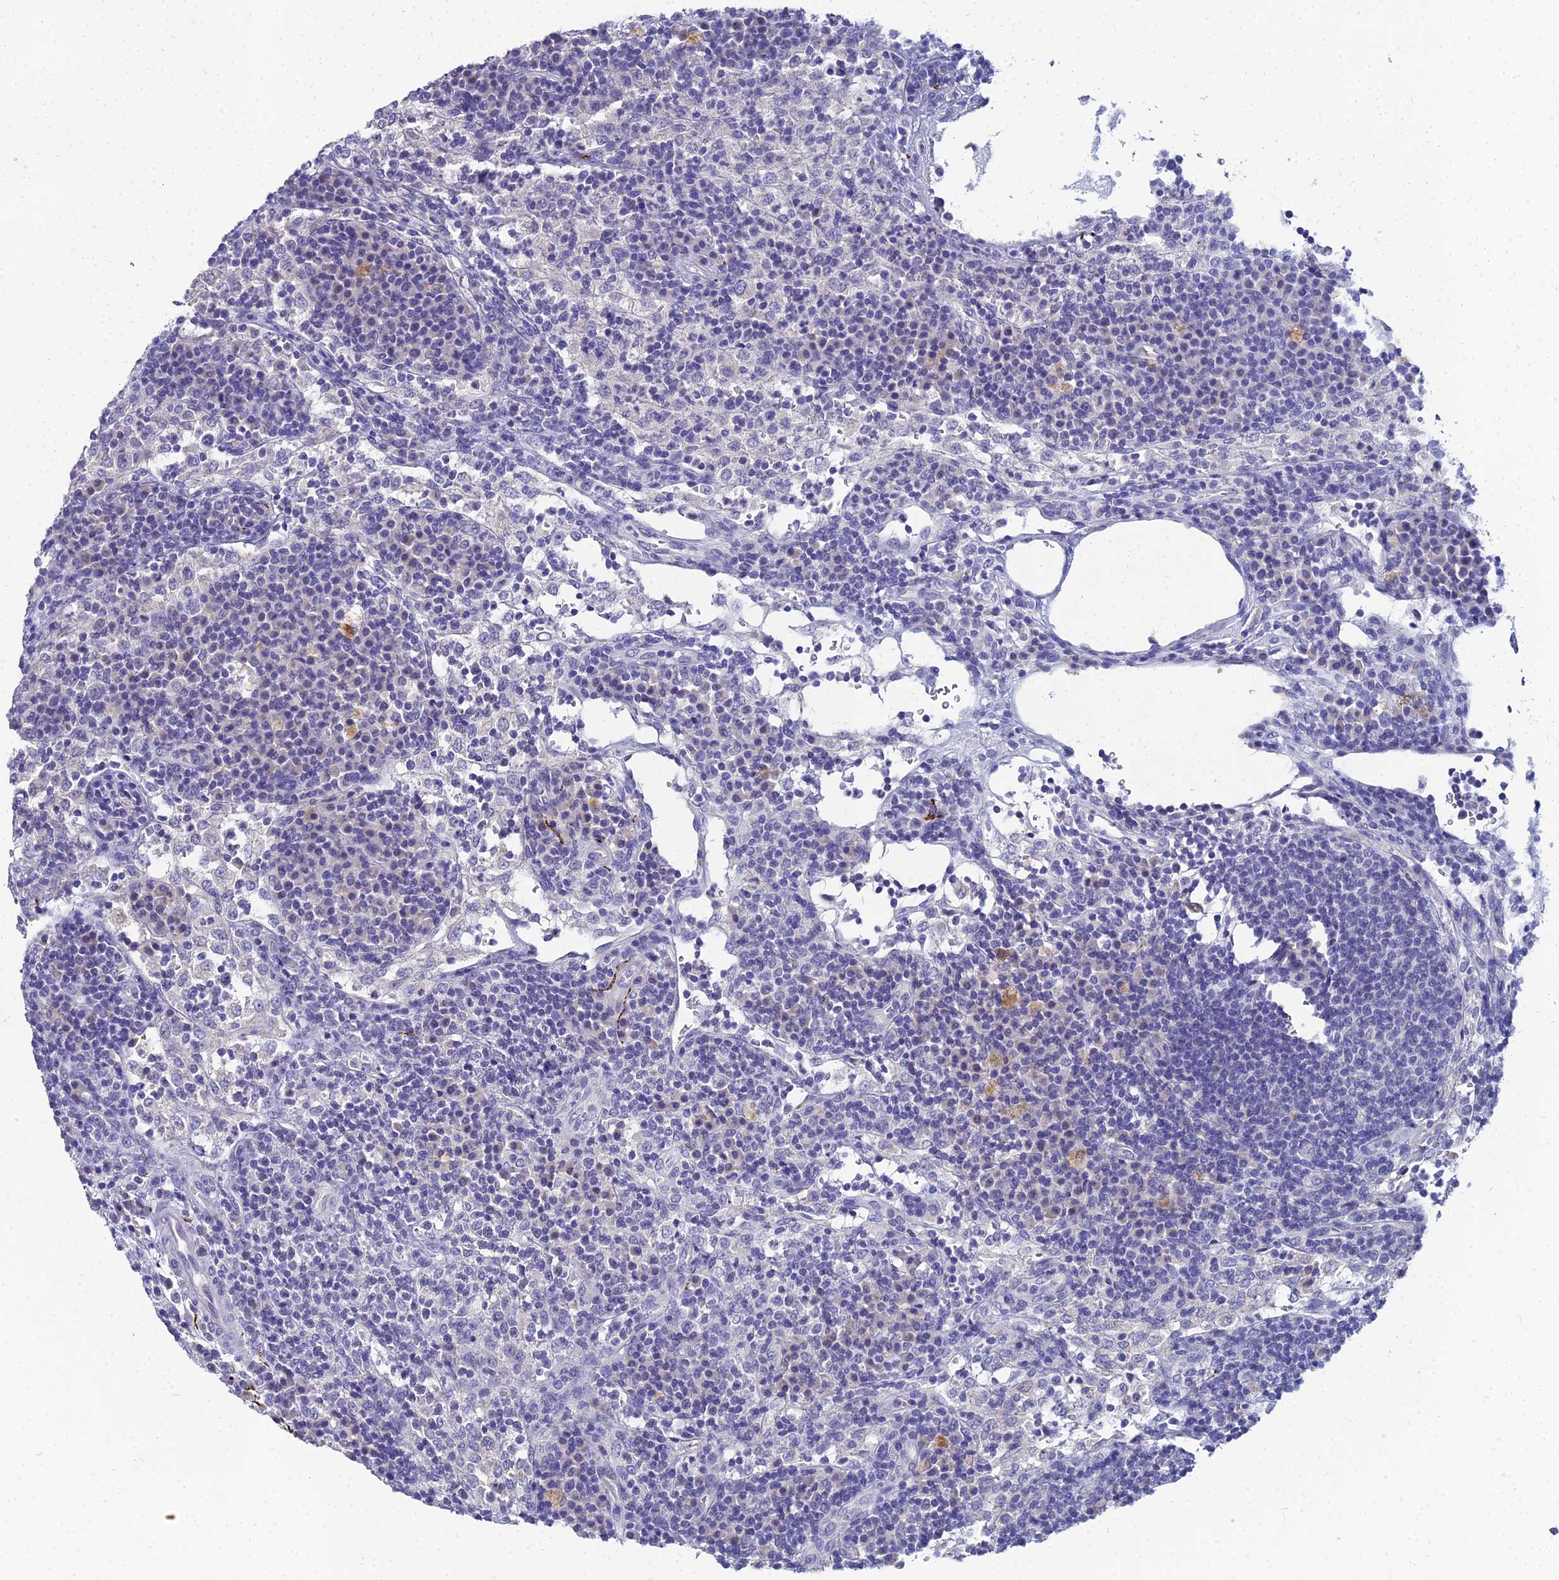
{"staining": {"intensity": "negative", "quantity": "none", "location": "none"}, "tissue": "lymph node", "cell_type": "Germinal center cells", "image_type": "normal", "snomed": [{"axis": "morphology", "description": "Normal tissue, NOS"}, {"axis": "topography", "description": "Lymph node"}], "caption": "An image of lymph node stained for a protein exhibits no brown staining in germinal center cells.", "gene": "NPY", "patient": {"sex": "female", "age": 70}}